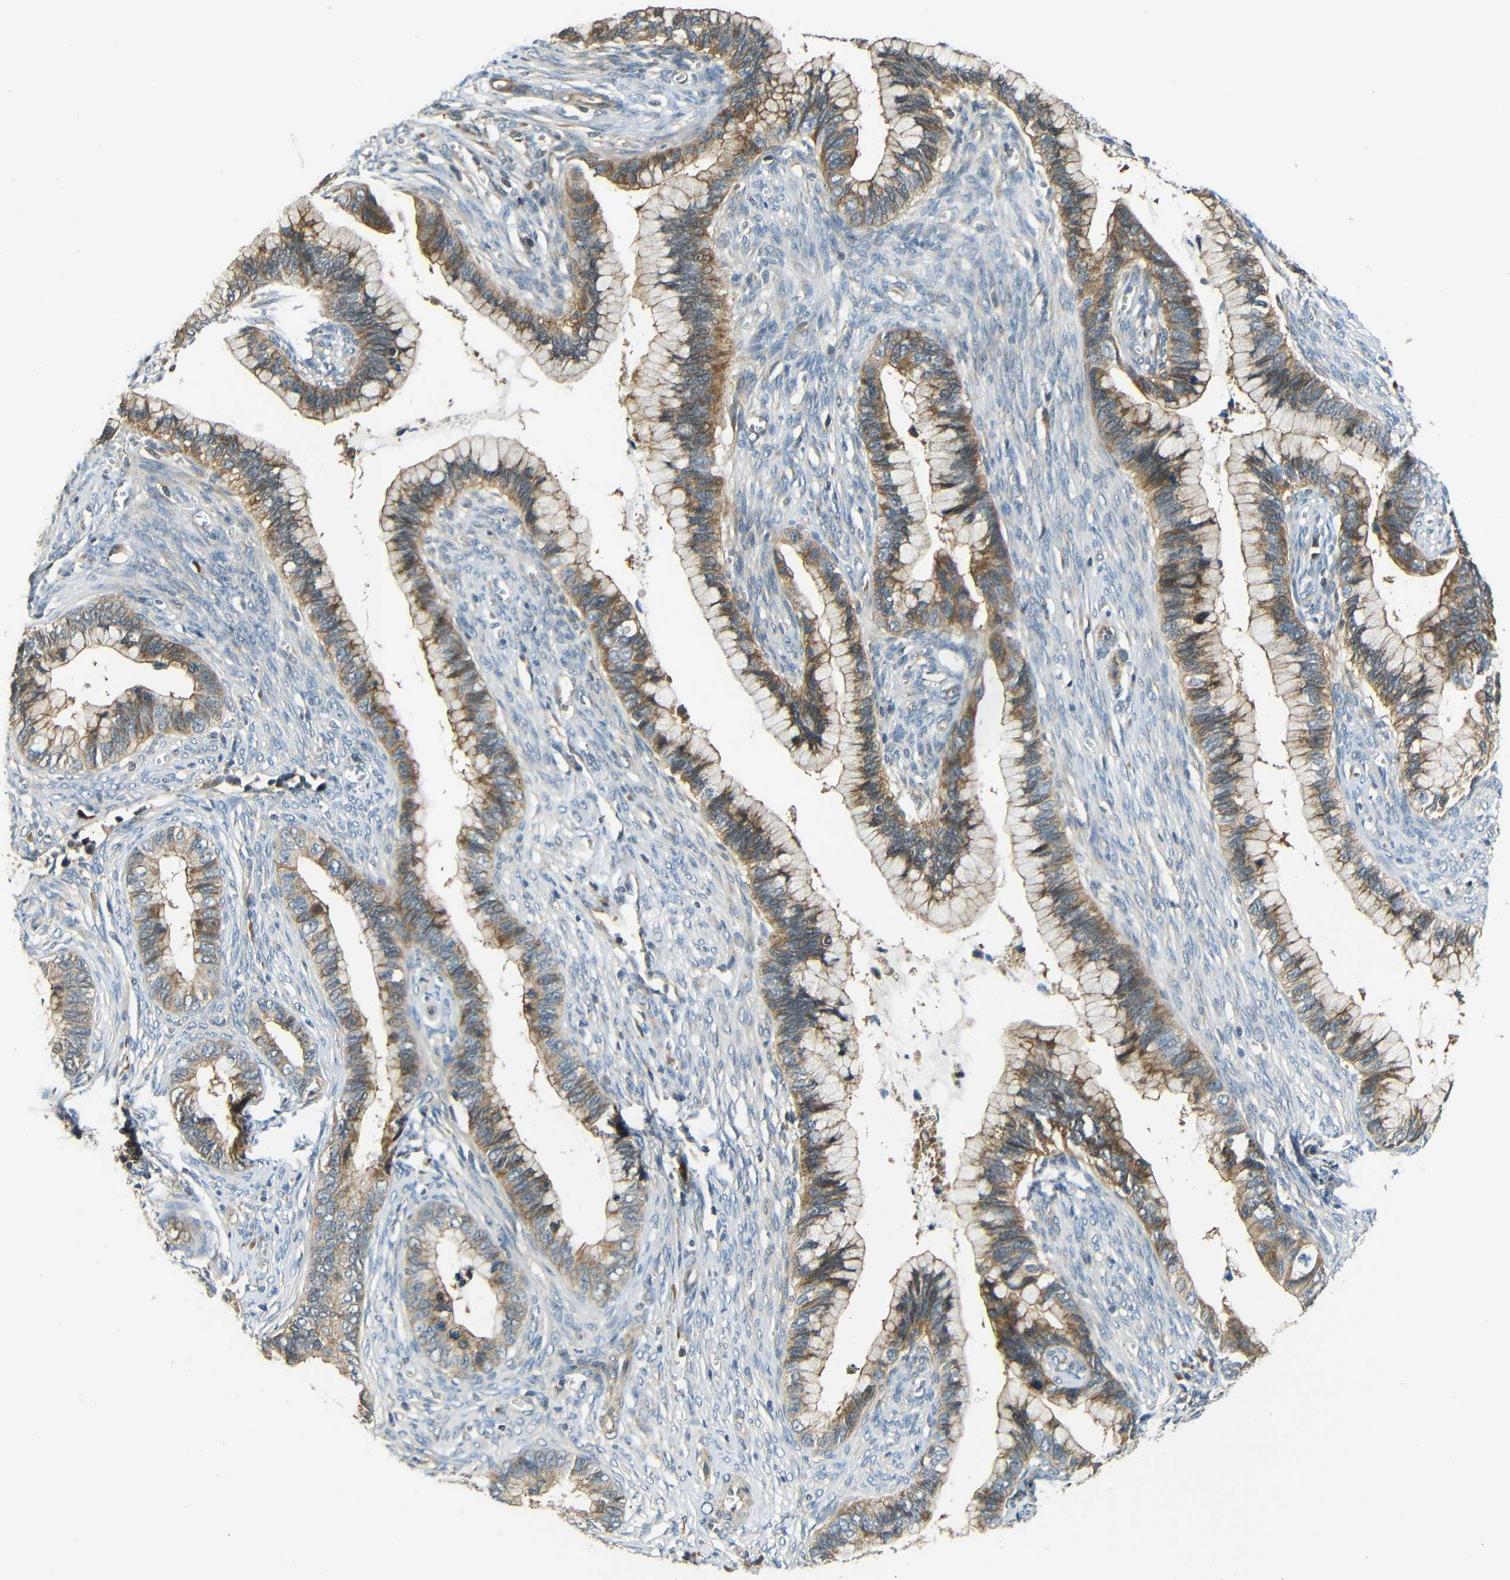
{"staining": {"intensity": "moderate", "quantity": ">75%", "location": "cytoplasmic/membranous"}, "tissue": "cervical cancer", "cell_type": "Tumor cells", "image_type": "cancer", "snomed": [{"axis": "morphology", "description": "Adenocarcinoma, NOS"}, {"axis": "topography", "description": "Cervix"}], "caption": "Cervical adenocarcinoma tissue shows moderate cytoplasmic/membranous expression in about >75% of tumor cells", "gene": "FNDC3A", "patient": {"sex": "female", "age": 44}}